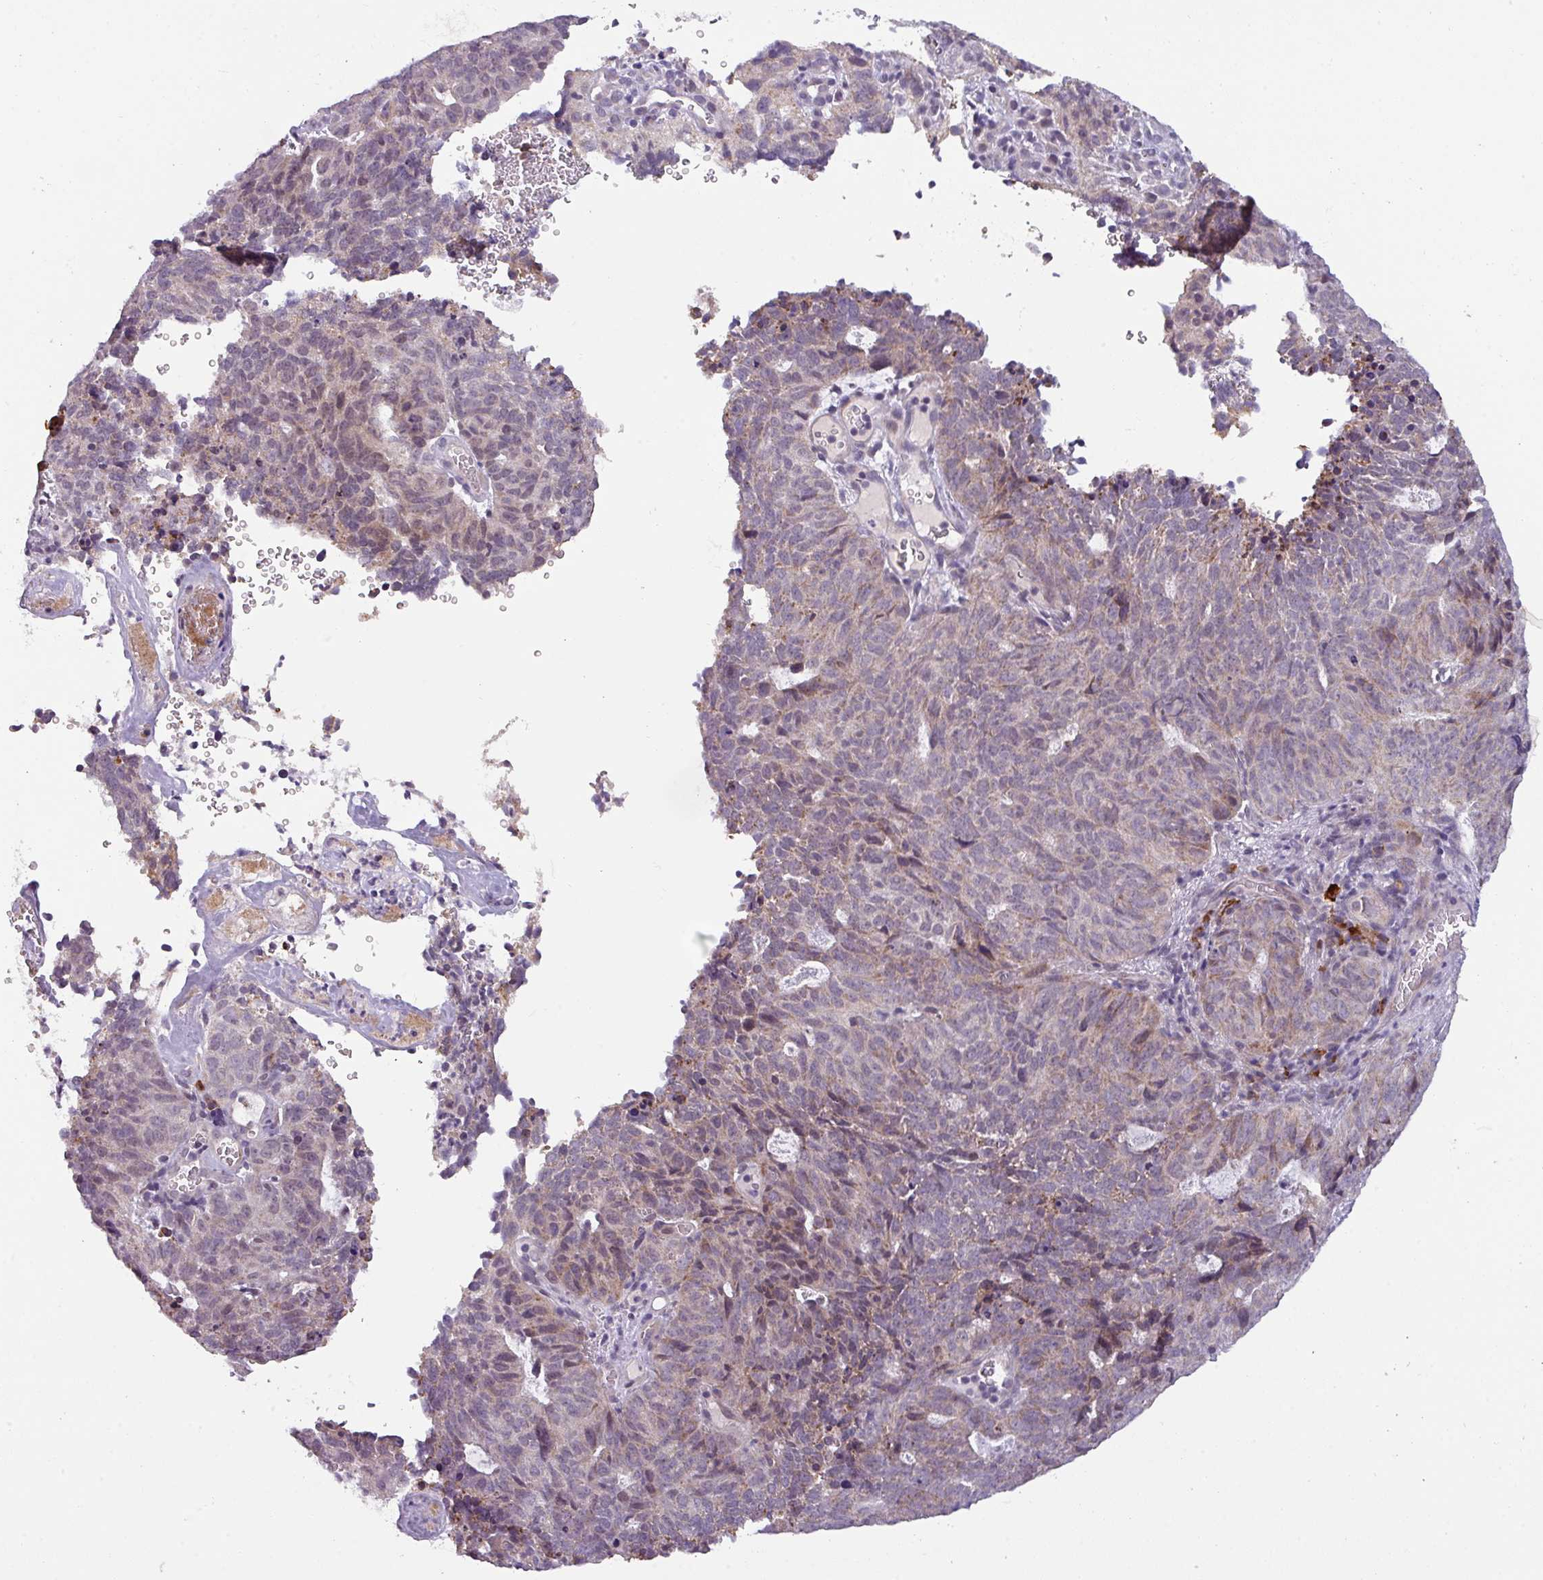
{"staining": {"intensity": "weak", "quantity": "25%-75%", "location": "cytoplasmic/membranous"}, "tissue": "cervical cancer", "cell_type": "Tumor cells", "image_type": "cancer", "snomed": [{"axis": "morphology", "description": "Adenocarcinoma, NOS"}, {"axis": "topography", "description": "Cervix"}], "caption": "Immunohistochemistry image of neoplastic tissue: cervical cancer stained using immunohistochemistry exhibits low levels of weak protein expression localized specifically in the cytoplasmic/membranous of tumor cells, appearing as a cytoplasmic/membranous brown color.", "gene": "C2orf68", "patient": {"sex": "female", "age": 38}}